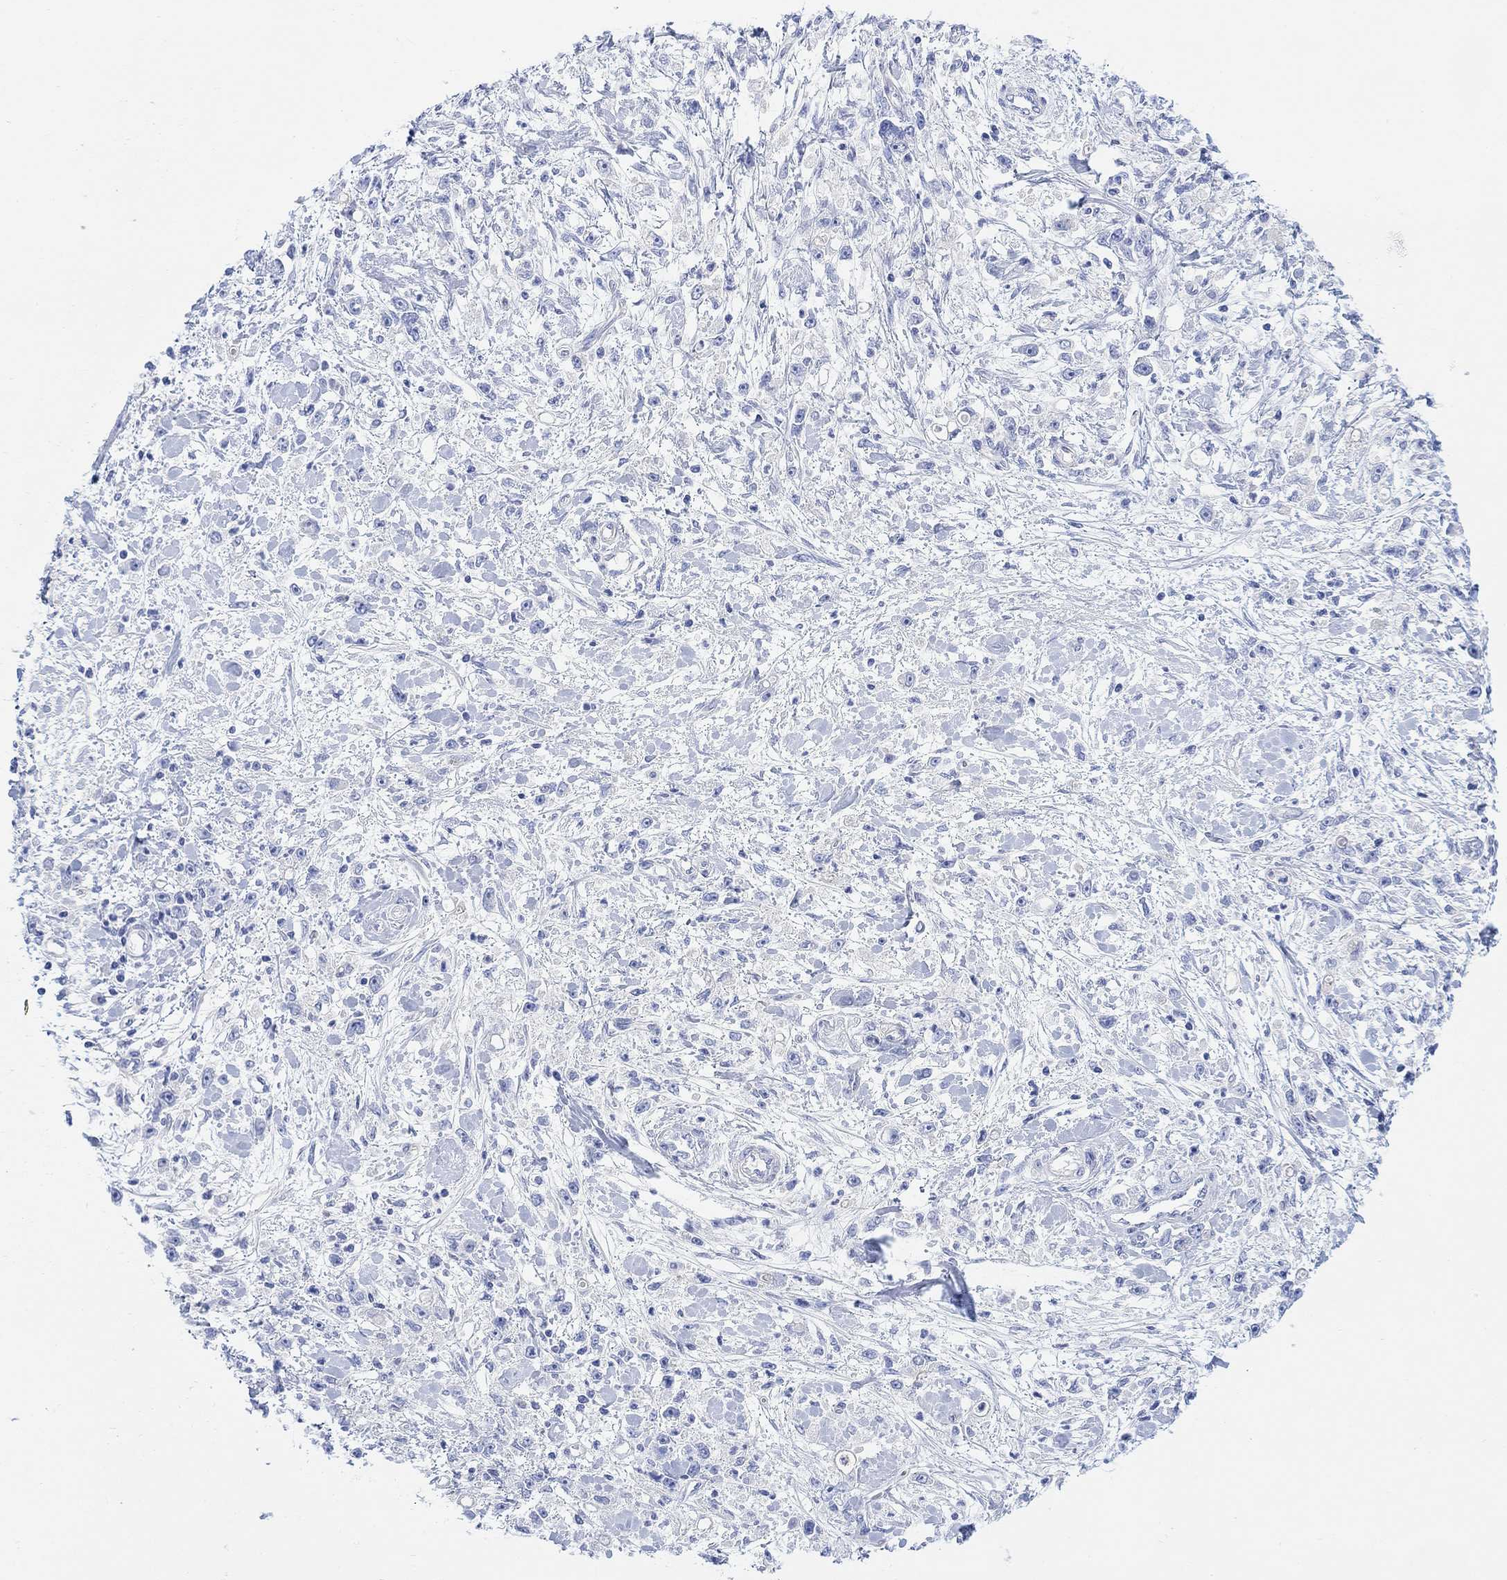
{"staining": {"intensity": "negative", "quantity": "none", "location": "none"}, "tissue": "stomach cancer", "cell_type": "Tumor cells", "image_type": "cancer", "snomed": [{"axis": "morphology", "description": "Adenocarcinoma, NOS"}, {"axis": "topography", "description": "Stomach"}], "caption": "Tumor cells show no significant staining in stomach cancer (adenocarcinoma).", "gene": "TLDC2", "patient": {"sex": "female", "age": 59}}